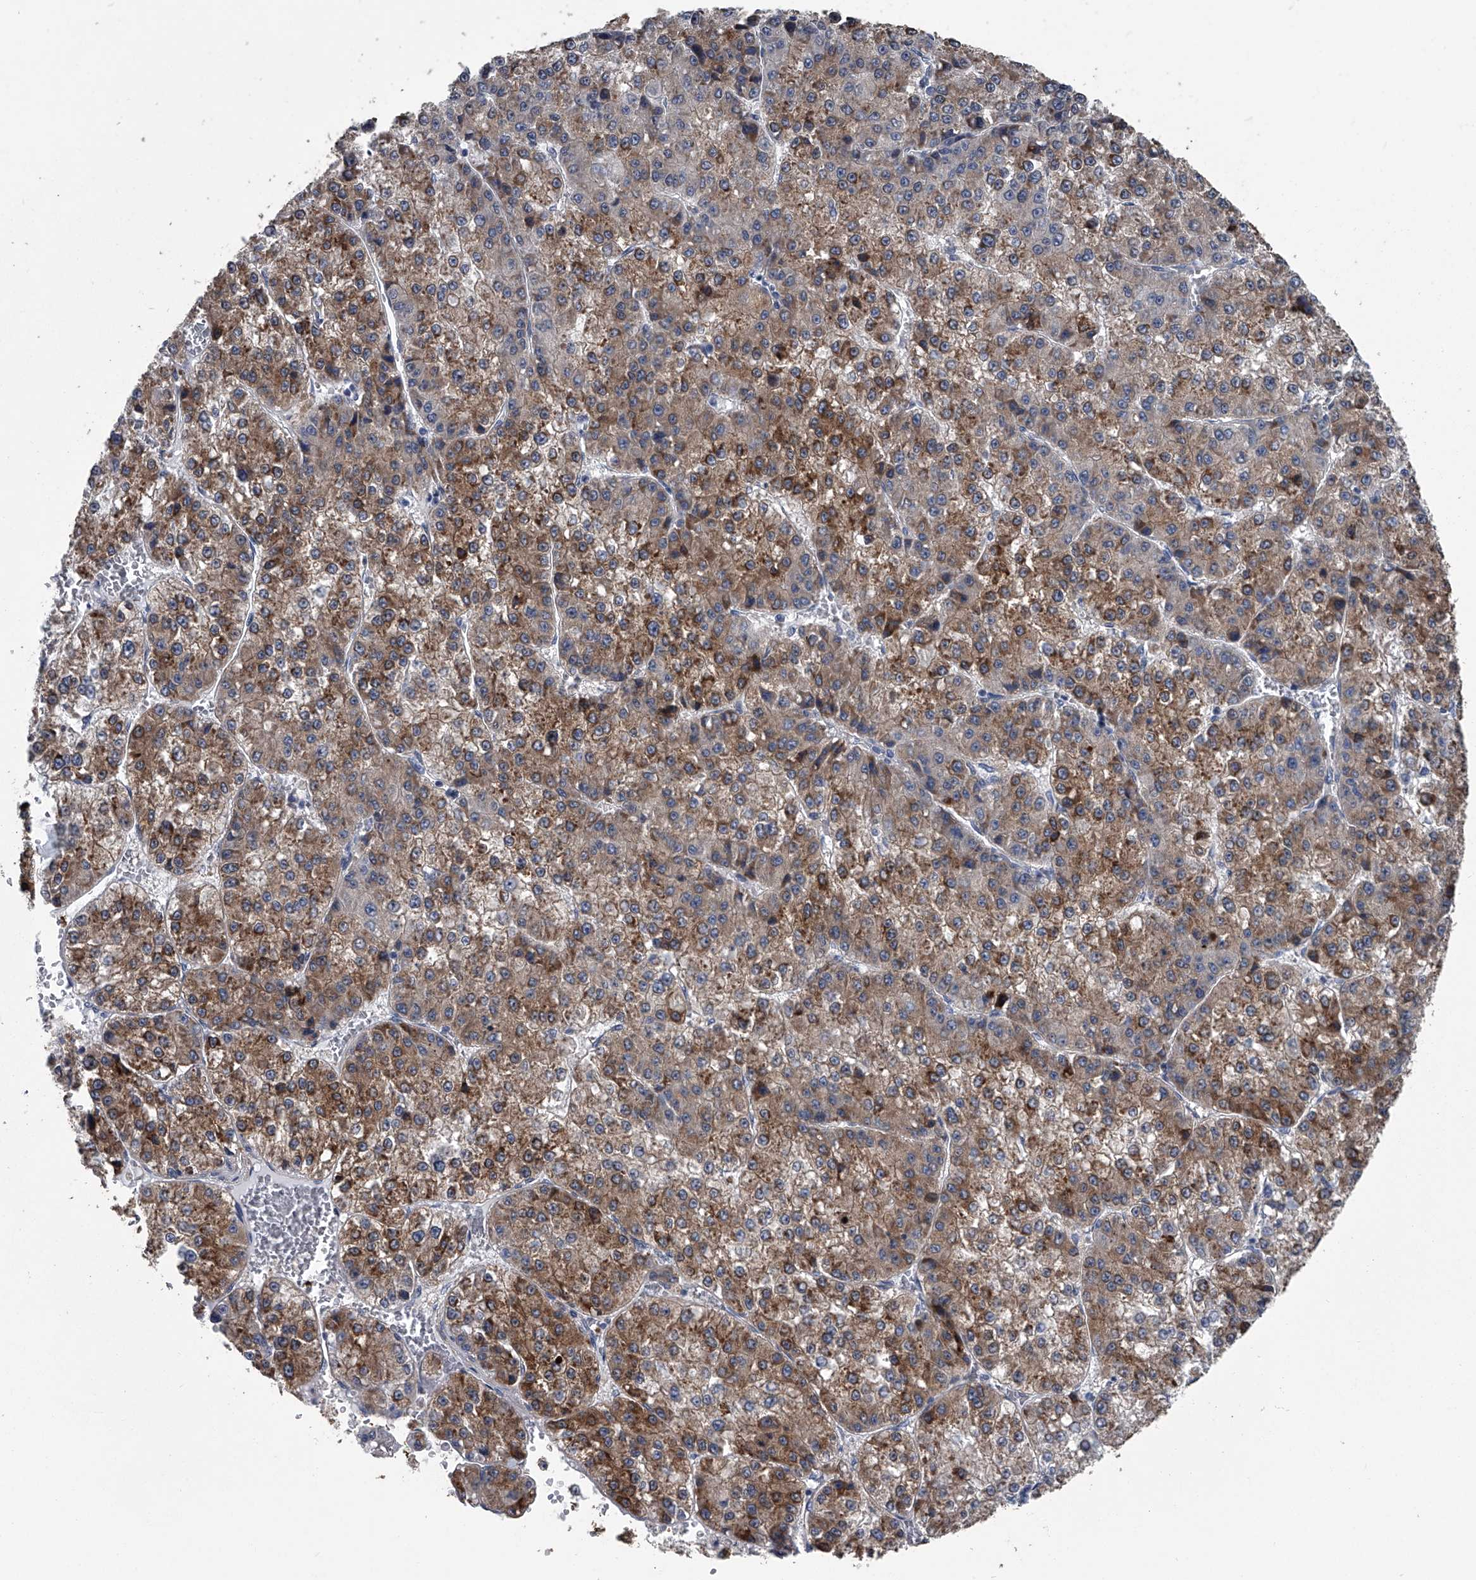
{"staining": {"intensity": "moderate", "quantity": ">75%", "location": "cytoplasmic/membranous"}, "tissue": "liver cancer", "cell_type": "Tumor cells", "image_type": "cancer", "snomed": [{"axis": "morphology", "description": "Carcinoma, Hepatocellular, NOS"}, {"axis": "topography", "description": "Liver"}], "caption": "Immunohistochemical staining of liver hepatocellular carcinoma displays medium levels of moderate cytoplasmic/membranous protein staining in approximately >75% of tumor cells.", "gene": "PPP2R5D", "patient": {"sex": "female", "age": 73}}